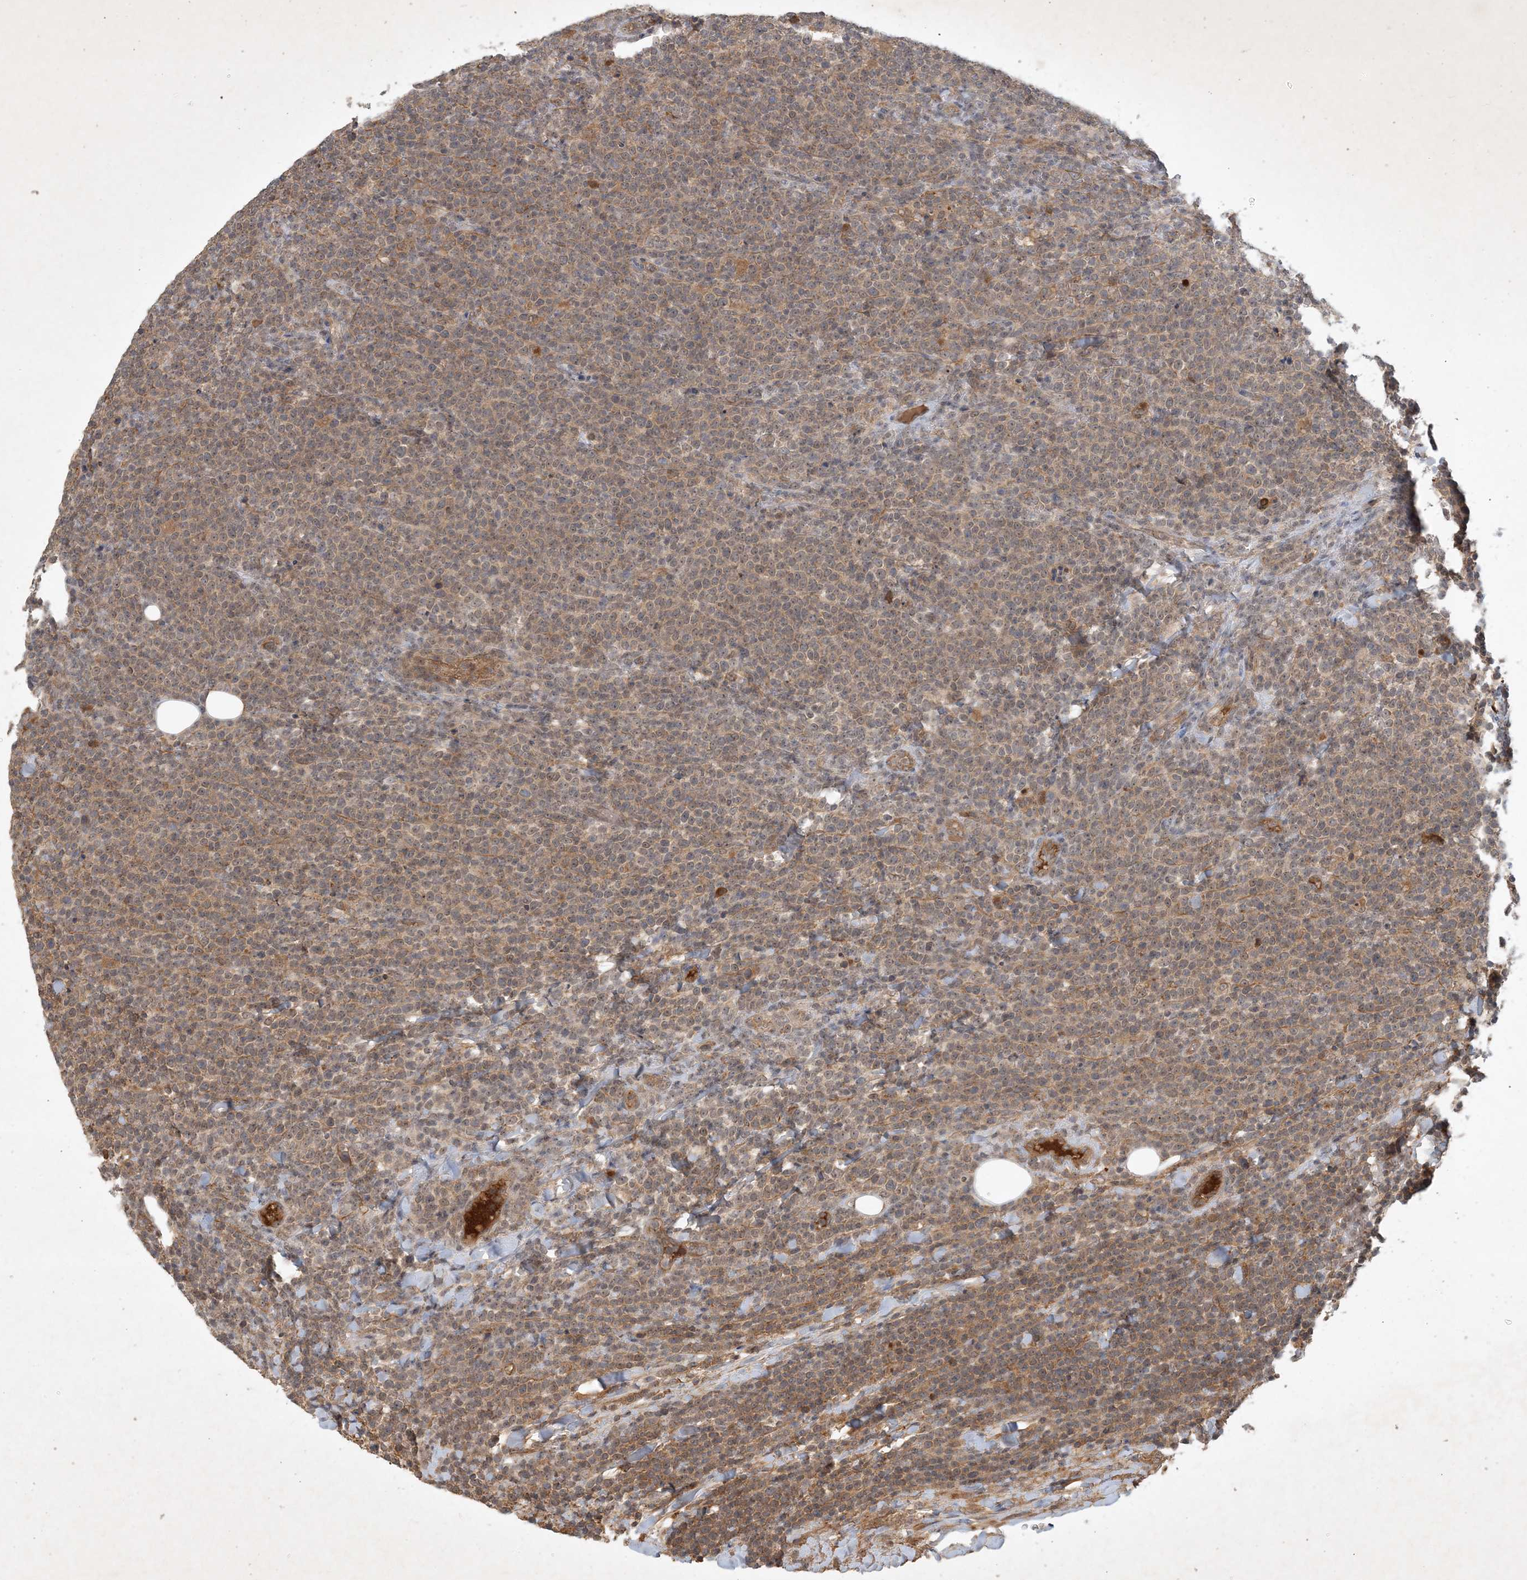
{"staining": {"intensity": "moderate", "quantity": "25%-75%", "location": "cytoplasmic/membranous,nuclear"}, "tissue": "lymphoma", "cell_type": "Tumor cells", "image_type": "cancer", "snomed": [{"axis": "morphology", "description": "Malignant lymphoma, non-Hodgkin's type, High grade"}, {"axis": "topography", "description": "Lymph node"}], "caption": "A brown stain labels moderate cytoplasmic/membranous and nuclear expression of a protein in human high-grade malignant lymphoma, non-Hodgkin's type tumor cells.", "gene": "ZCCHC4", "patient": {"sex": "male", "age": 61}}